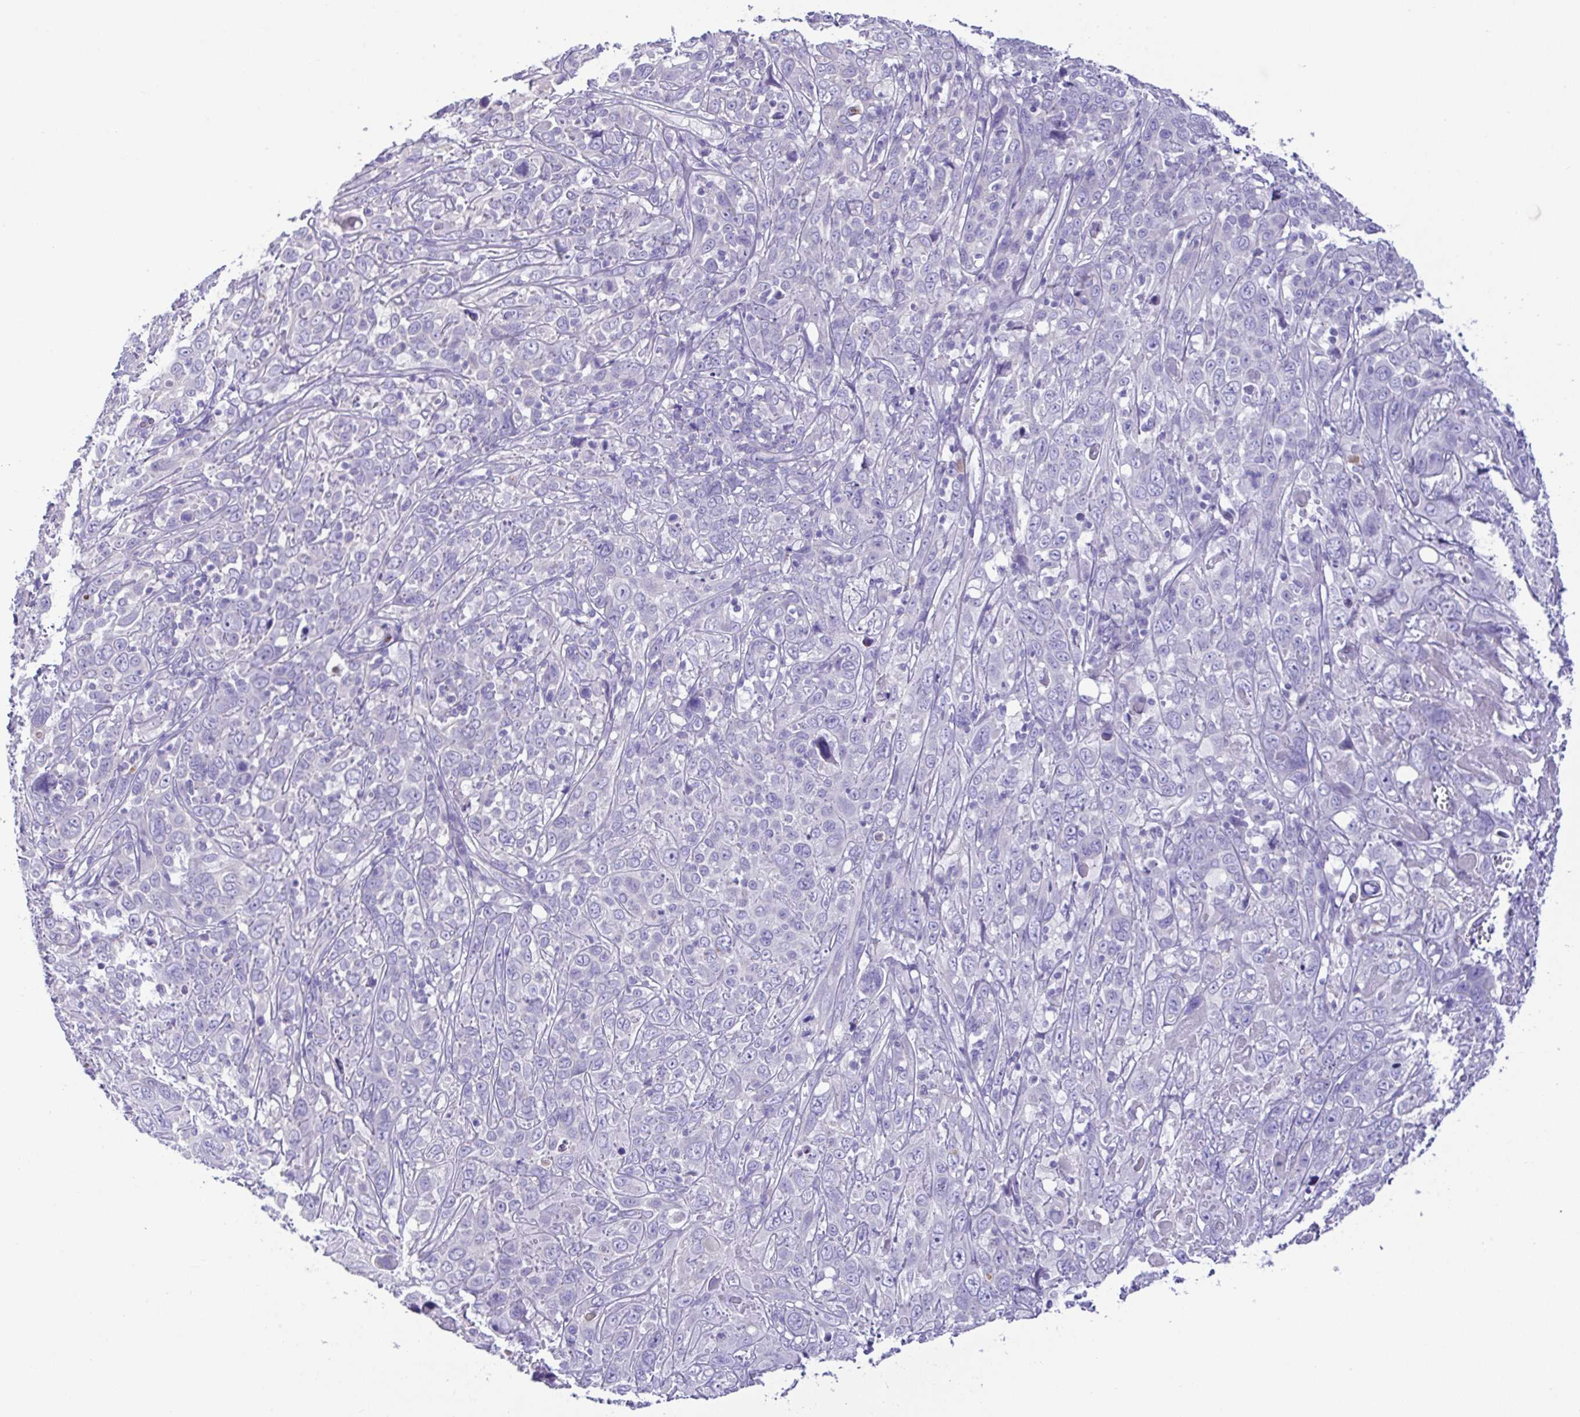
{"staining": {"intensity": "negative", "quantity": "none", "location": "none"}, "tissue": "cervical cancer", "cell_type": "Tumor cells", "image_type": "cancer", "snomed": [{"axis": "morphology", "description": "Squamous cell carcinoma, NOS"}, {"axis": "topography", "description": "Cervix"}], "caption": "This histopathology image is of cervical squamous cell carcinoma stained with immunohistochemistry (IHC) to label a protein in brown with the nuclei are counter-stained blue. There is no staining in tumor cells.", "gene": "MED11", "patient": {"sex": "female", "age": 46}}